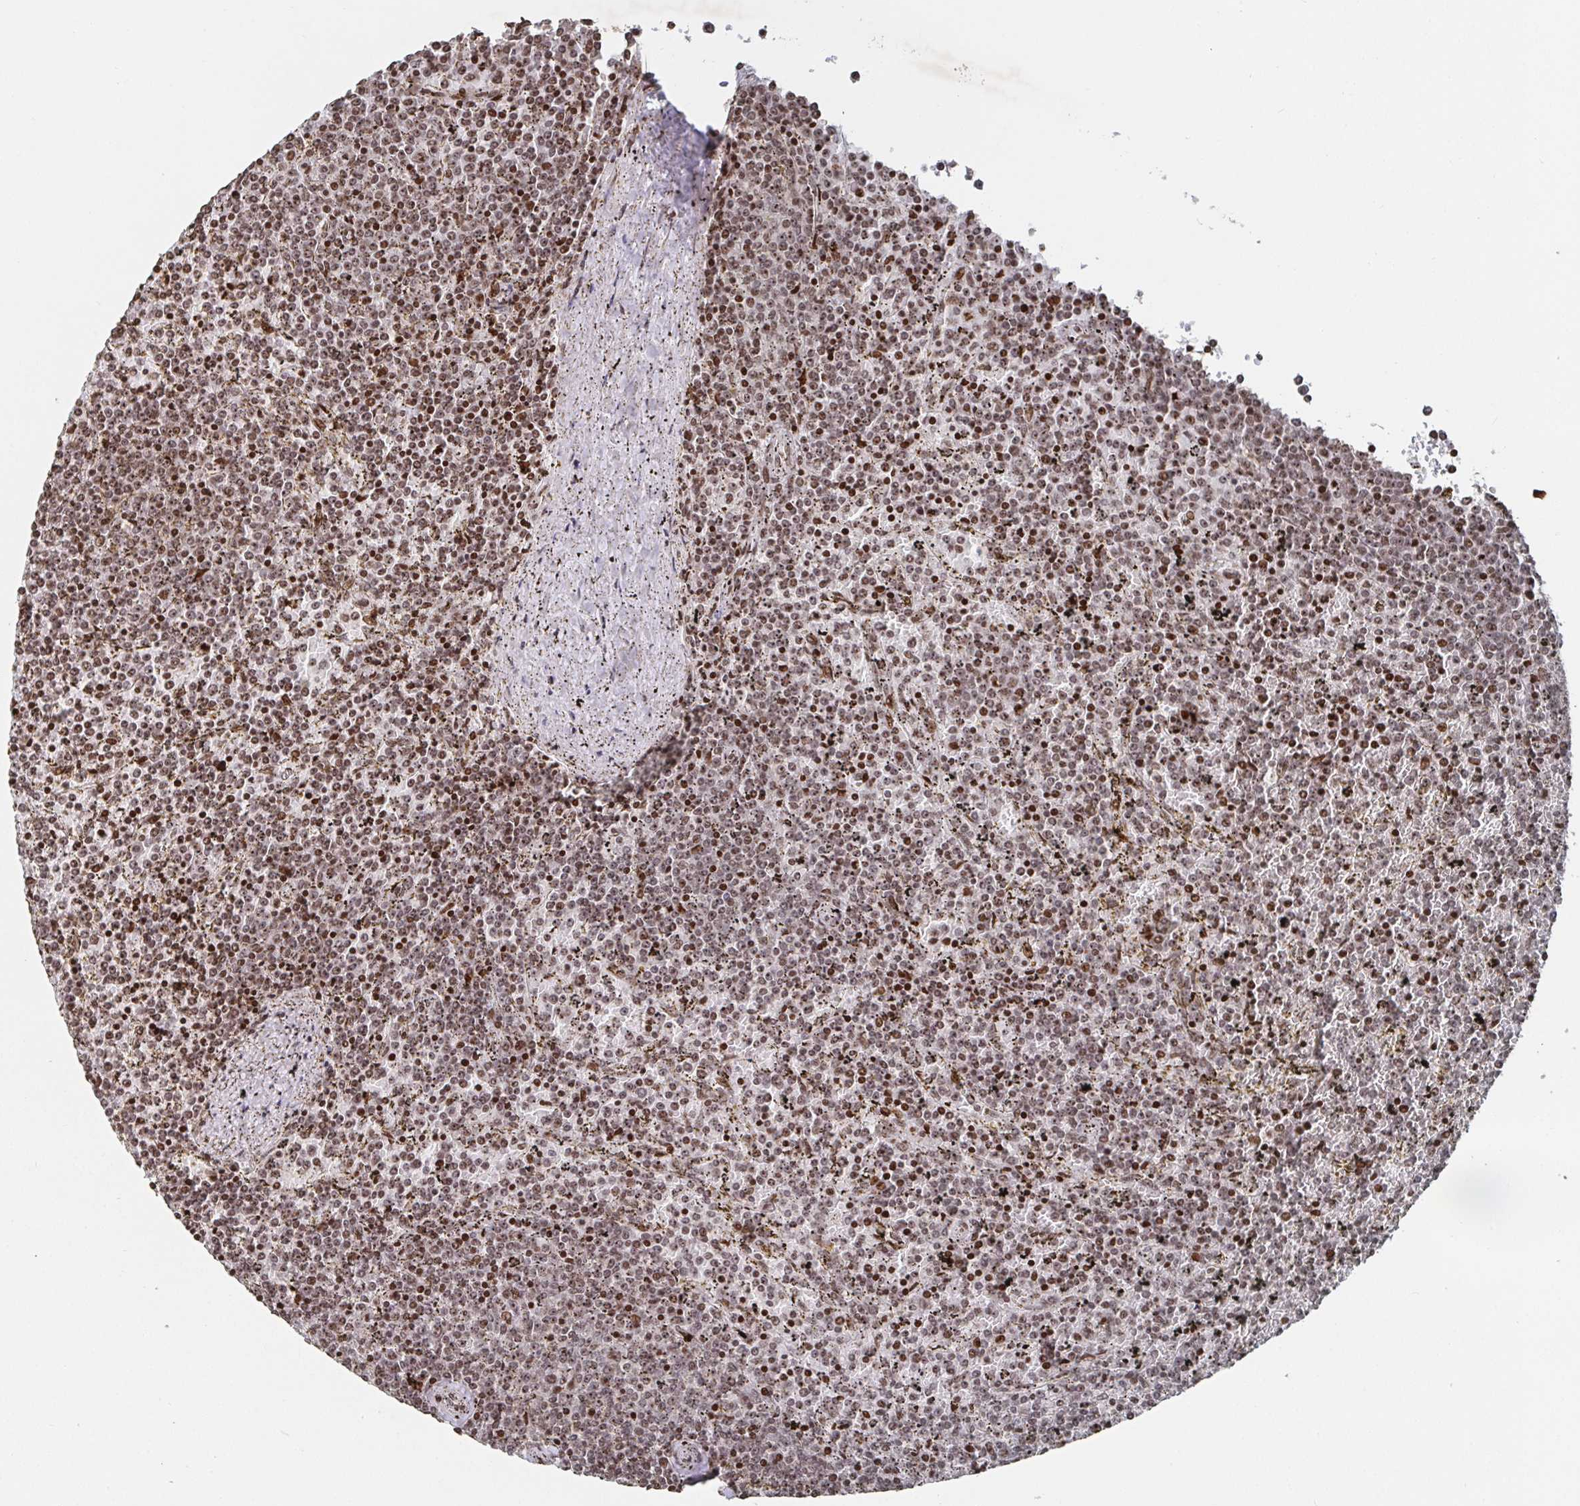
{"staining": {"intensity": "moderate", "quantity": ">75%", "location": "nuclear"}, "tissue": "lymphoma", "cell_type": "Tumor cells", "image_type": "cancer", "snomed": [{"axis": "morphology", "description": "Malignant lymphoma, non-Hodgkin's type, Low grade"}, {"axis": "topography", "description": "Spleen"}], "caption": "Lymphoma tissue displays moderate nuclear expression in approximately >75% of tumor cells", "gene": "ZDHHC12", "patient": {"sex": "female", "age": 77}}